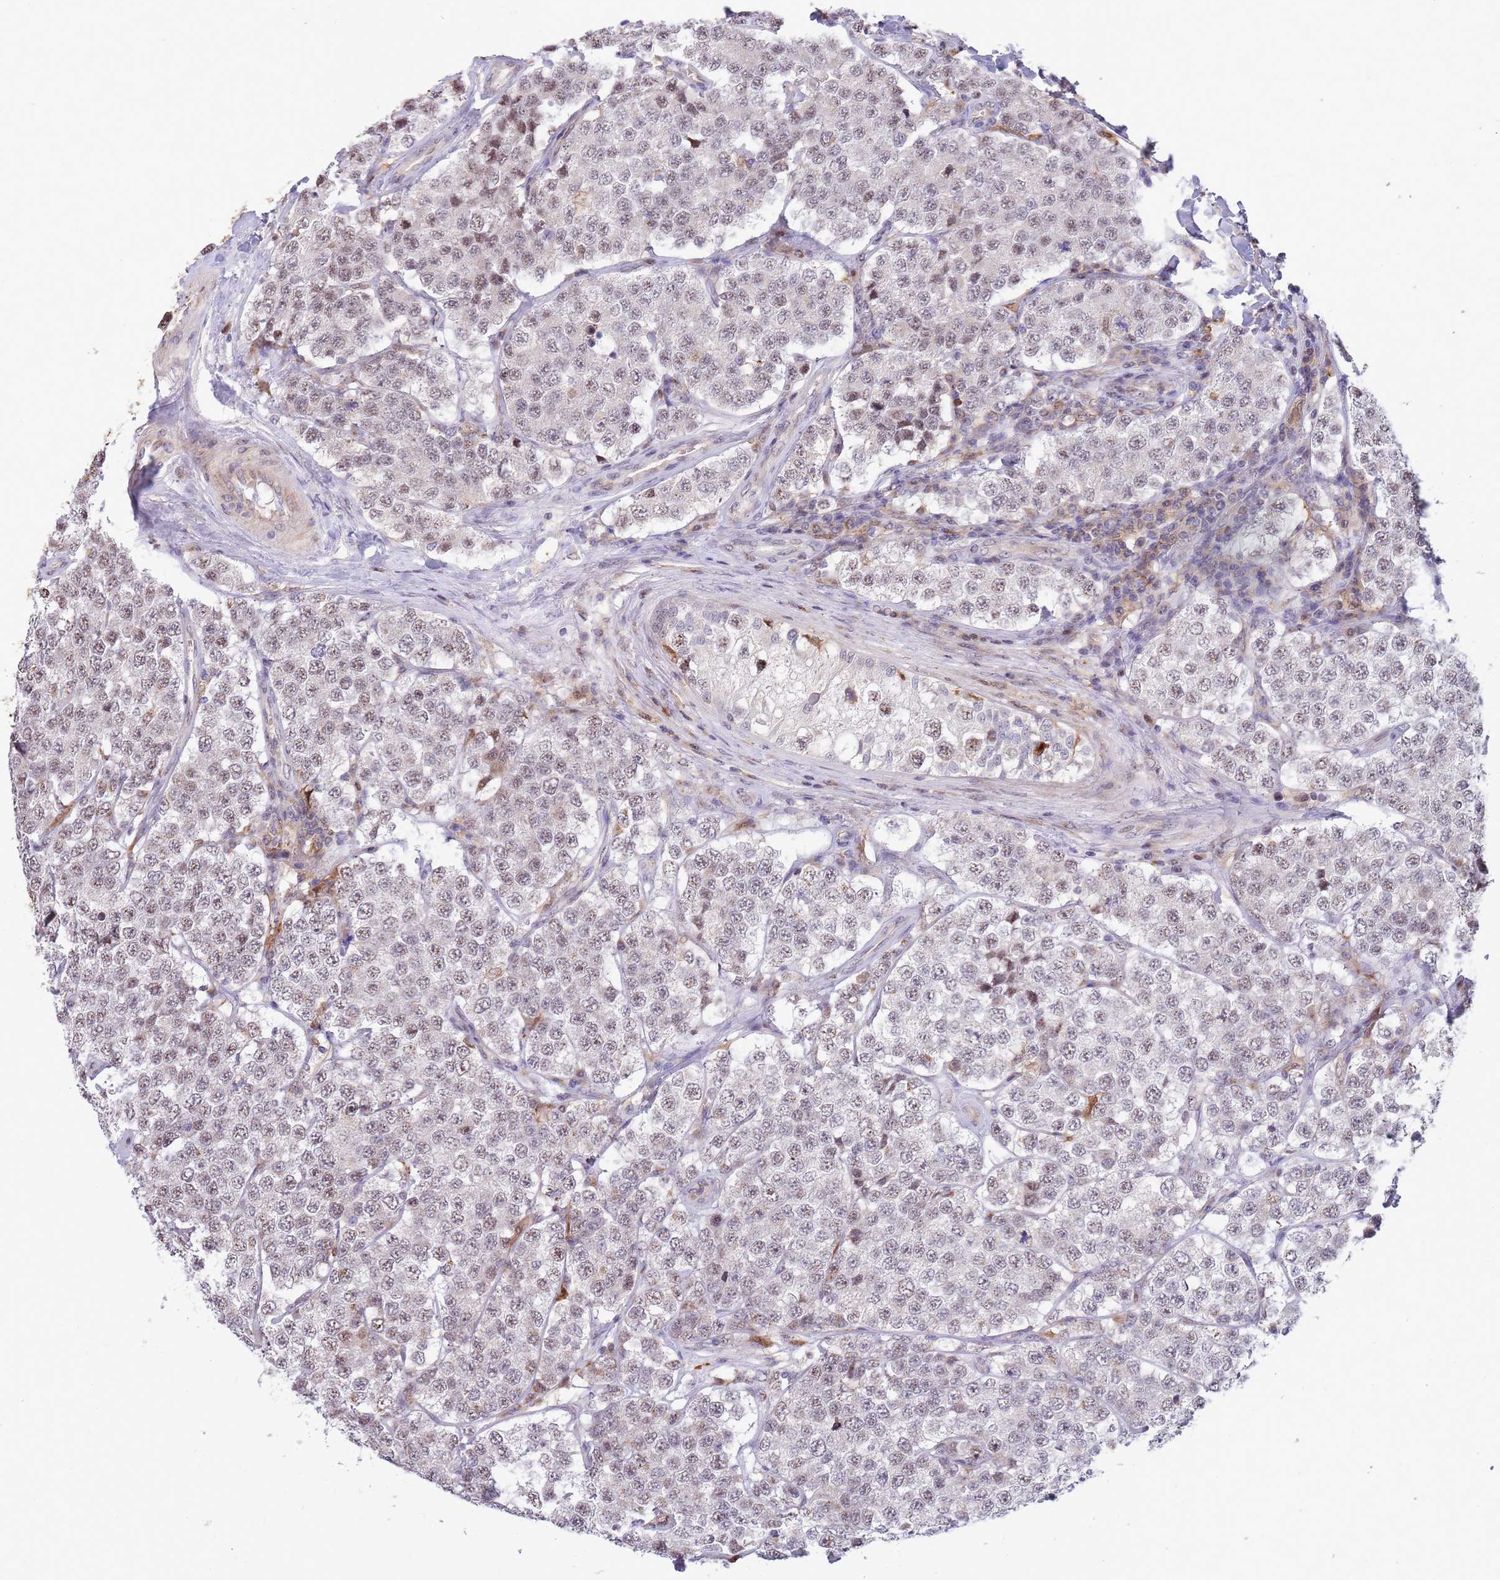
{"staining": {"intensity": "weak", "quantity": "25%-75%", "location": "nuclear"}, "tissue": "testis cancer", "cell_type": "Tumor cells", "image_type": "cancer", "snomed": [{"axis": "morphology", "description": "Seminoma, NOS"}, {"axis": "topography", "description": "Testis"}], "caption": "Brown immunohistochemical staining in human testis cancer displays weak nuclear staining in about 25%-75% of tumor cells. (IHC, brightfield microscopy, high magnification).", "gene": "CCNJL", "patient": {"sex": "male", "age": 34}}